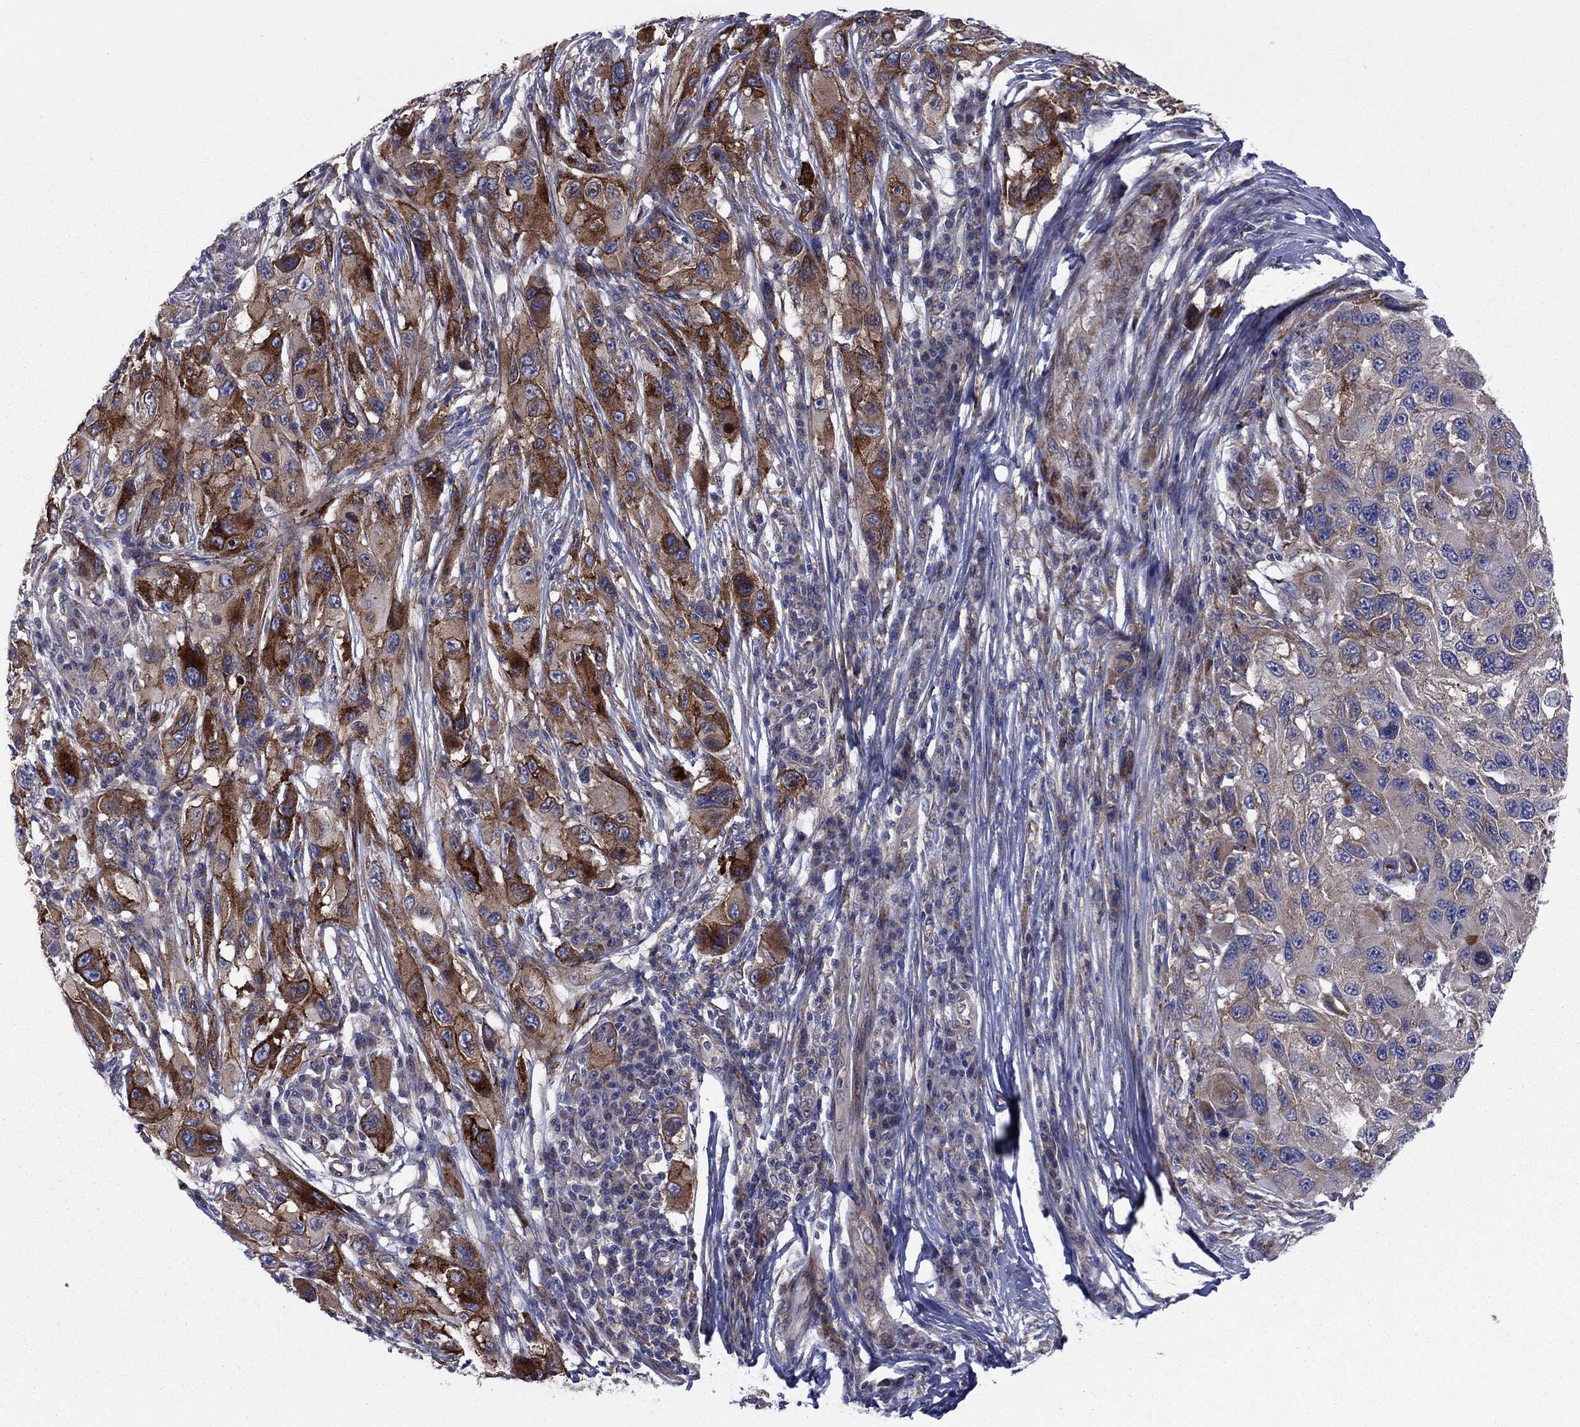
{"staining": {"intensity": "strong", "quantity": "25%-75%", "location": "cytoplasmic/membranous"}, "tissue": "melanoma", "cell_type": "Tumor cells", "image_type": "cancer", "snomed": [{"axis": "morphology", "description": "Malignant melanoma, NOS"}, {"axis": "topography", "description": "Skin"}], "caption": "An image showing strong cytoplasmic/membranous expression in approximately 25%-75% of tumor cells in melanoma, as visualized by brown immunohistochemical staining.", "gene": "GPR155", "patient": {"sex": "male", "age": 53}}